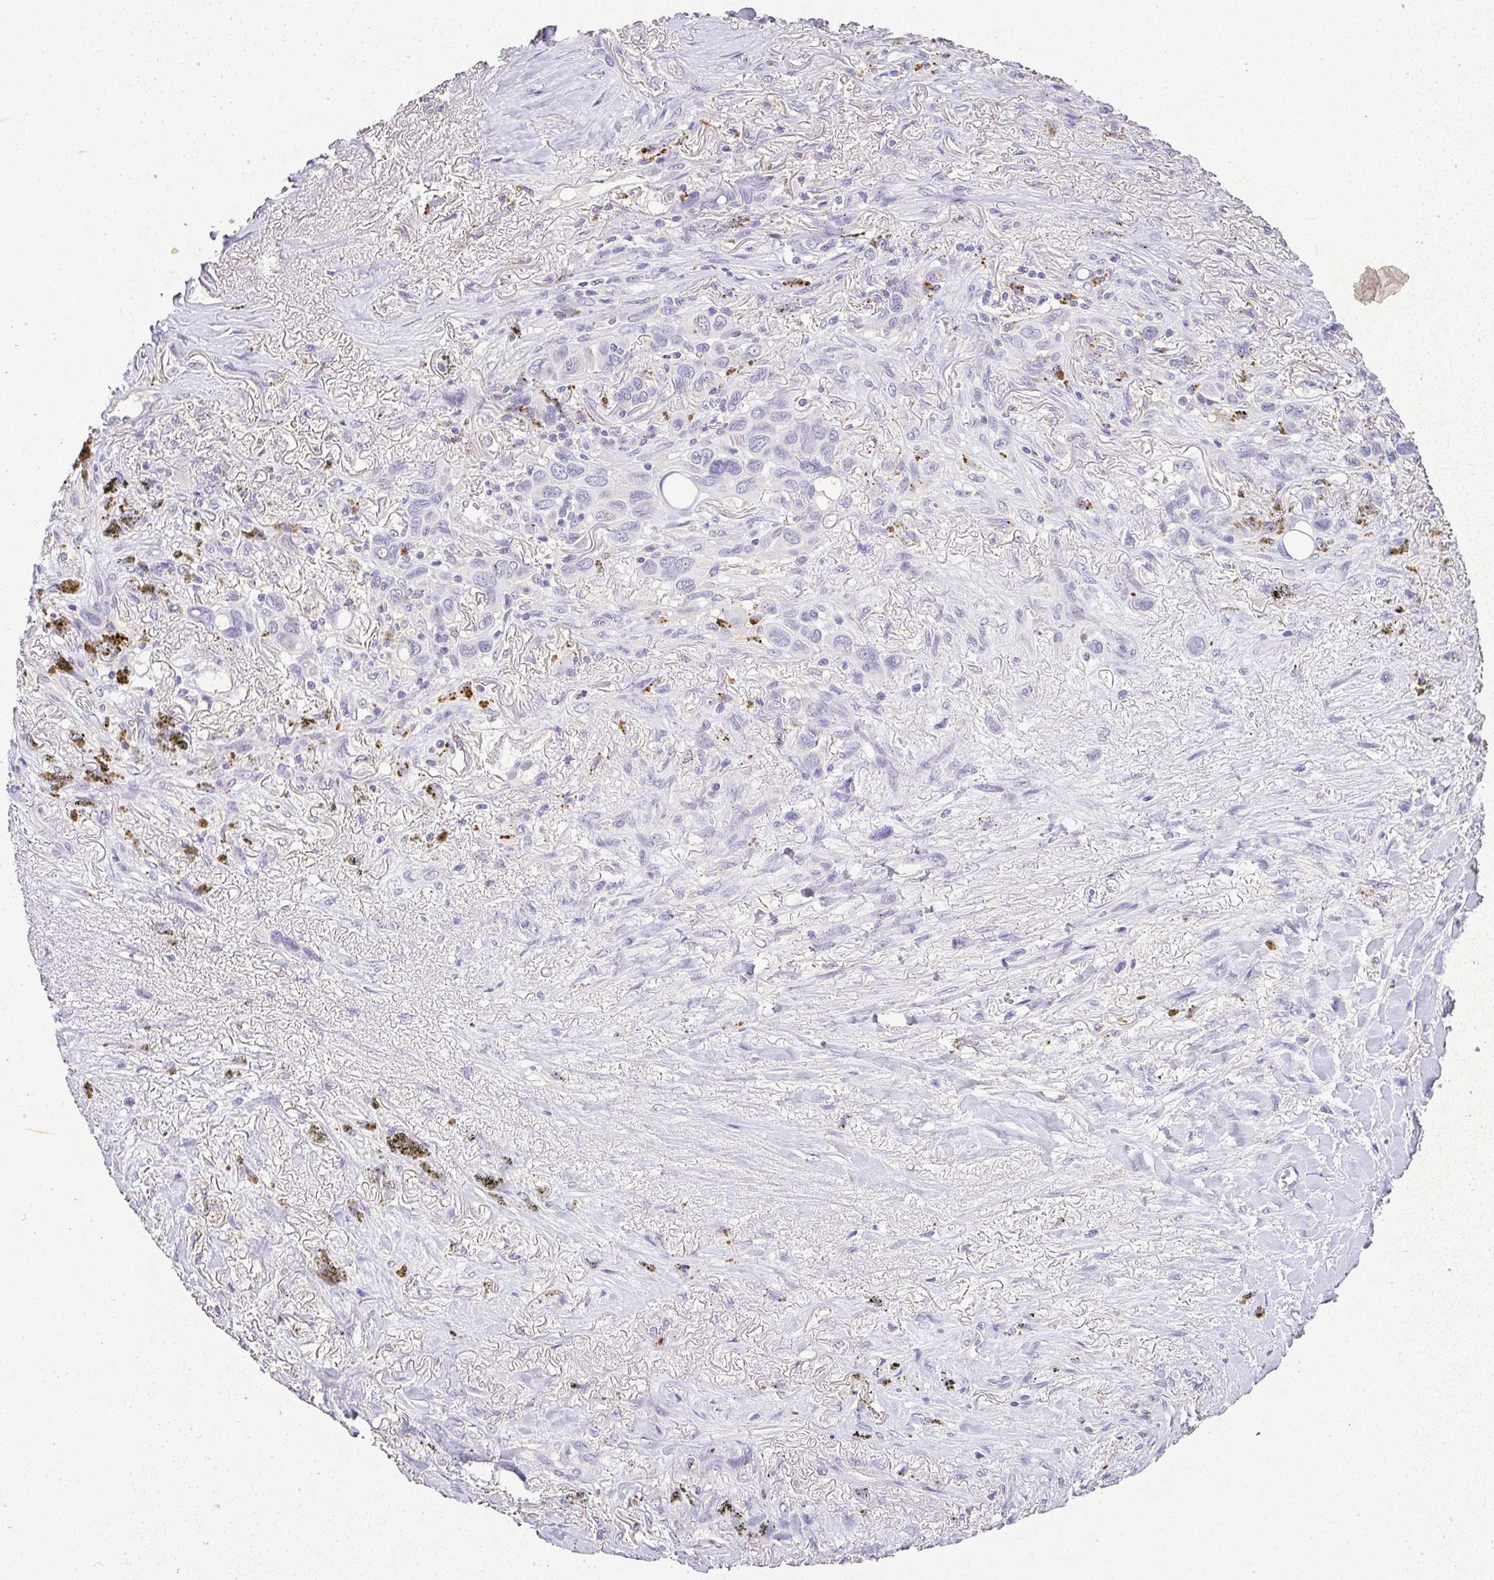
{"staining": {"intensity": "negative", "quantity": "none", "location": "none"}, "tissue": "melanoma", "cell_type": "Tumor cells", "image_type": "cancer", "snomed": [{"axis": "morphology", "description": "Malignant melanoma, Metastatic site"}, {"axis": "topography", "description": "Lung"}], "caption": "High power microscopy micrograph of an IHC photomicrograph of malignant melanoma (metastatic site), revealing no significant positivity in tumor cells.", "gene": "RPS2", "patient": {"sex": "male", "age": 48}}